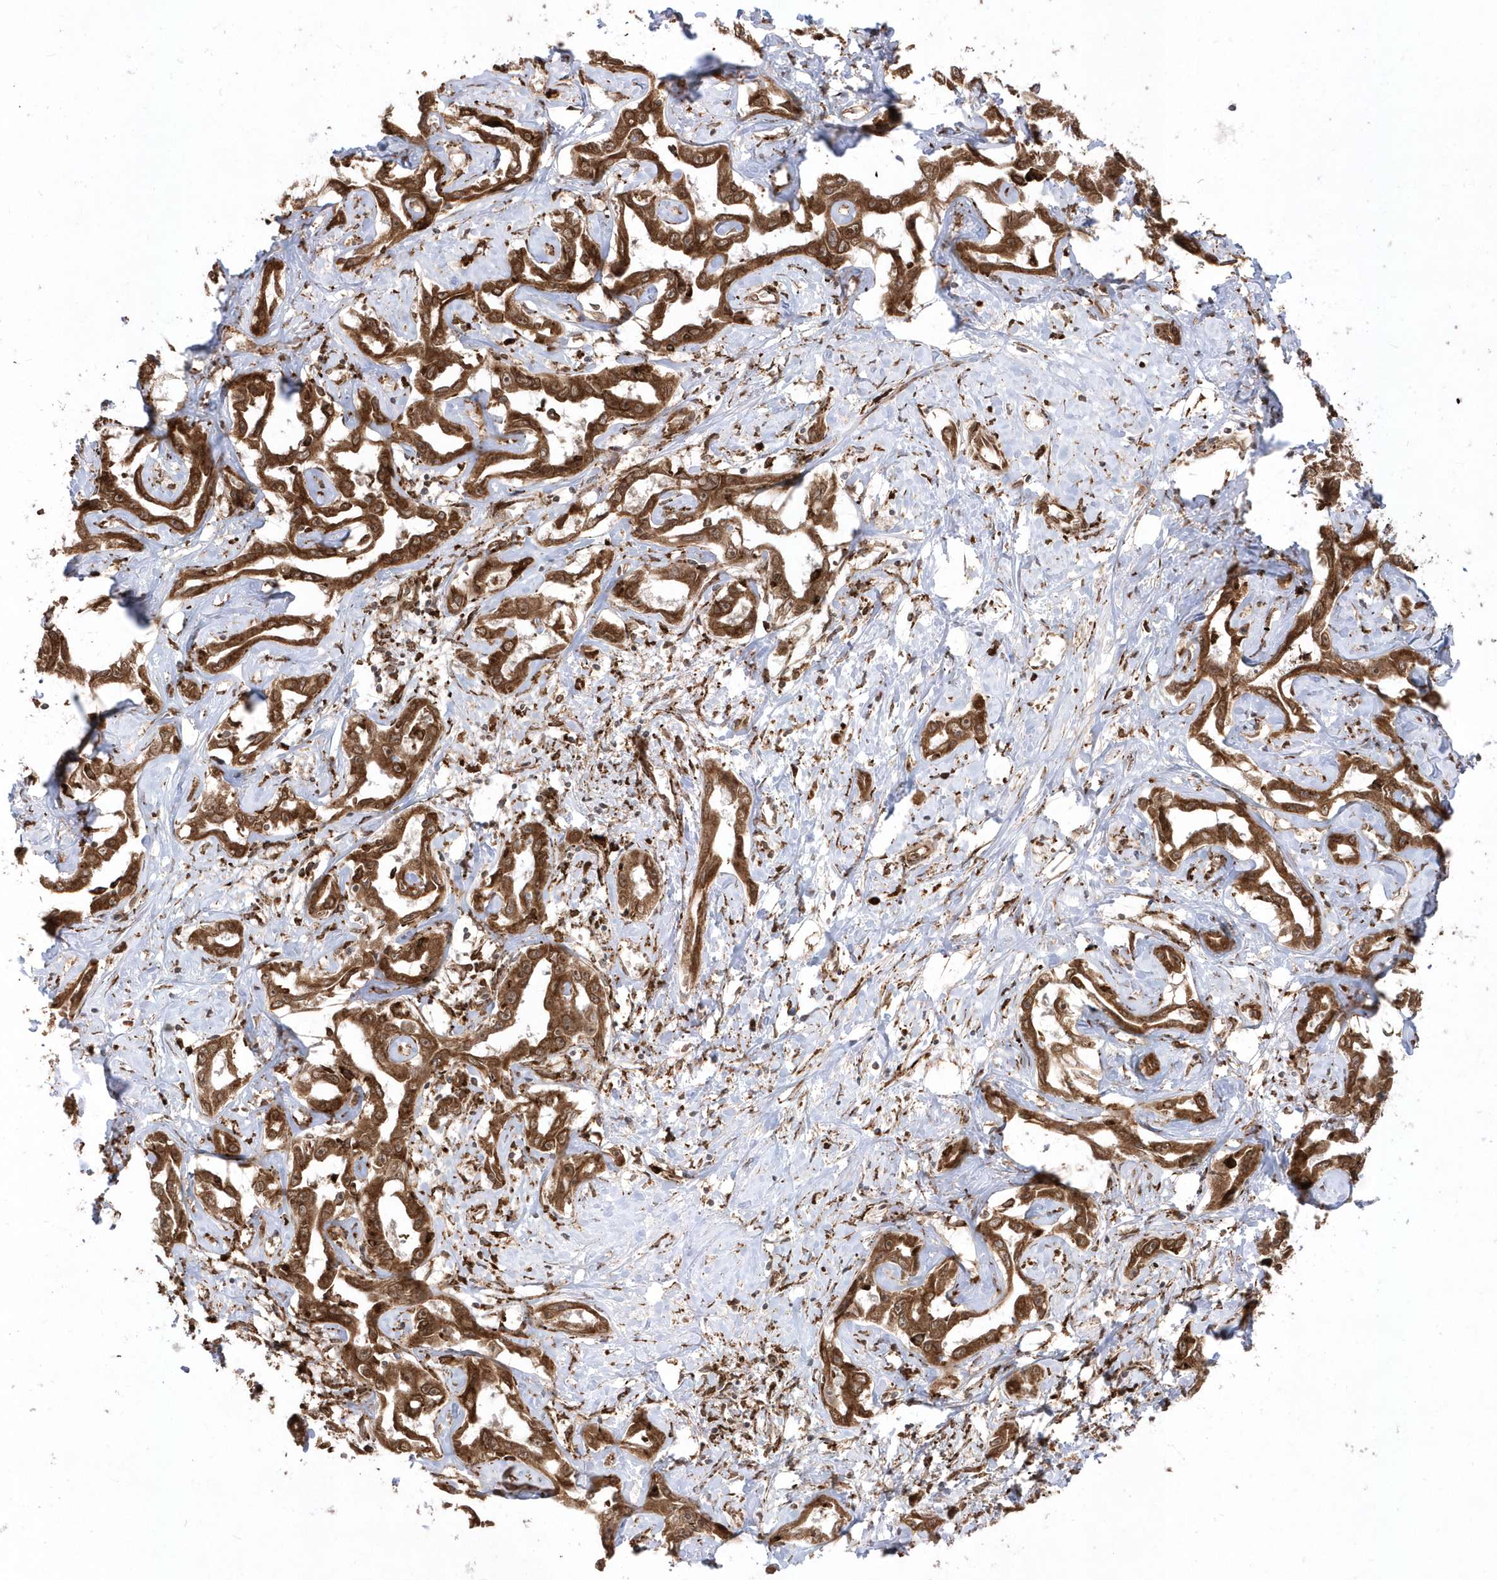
{"staining": {"intensity": "strong", "quantity": ">75%", "location": "cytoplasmic/membranous,nuclear"}, "tissue": "liver cancer", "cell_type": "Tumor cells", "image_type": "cancer", "snomed": [{"axis": "morphology", "description": "Cholangiocarcinoma"}, {"axis": "topography", "description": "Liver"}], "caption": "DAB immunohistochemical staining of cholangiocarcinoma (liver) exhibits strong cytoplasmic/membranous and nuclear protein positivity in about >75% of tumor cells. (DAB (3,3'-diaminobenzidine) IHC, brown staining for protein, blue staining for nuclei).", "gene": "EPC2", "patient": {"sex": "male", "age": 59}}